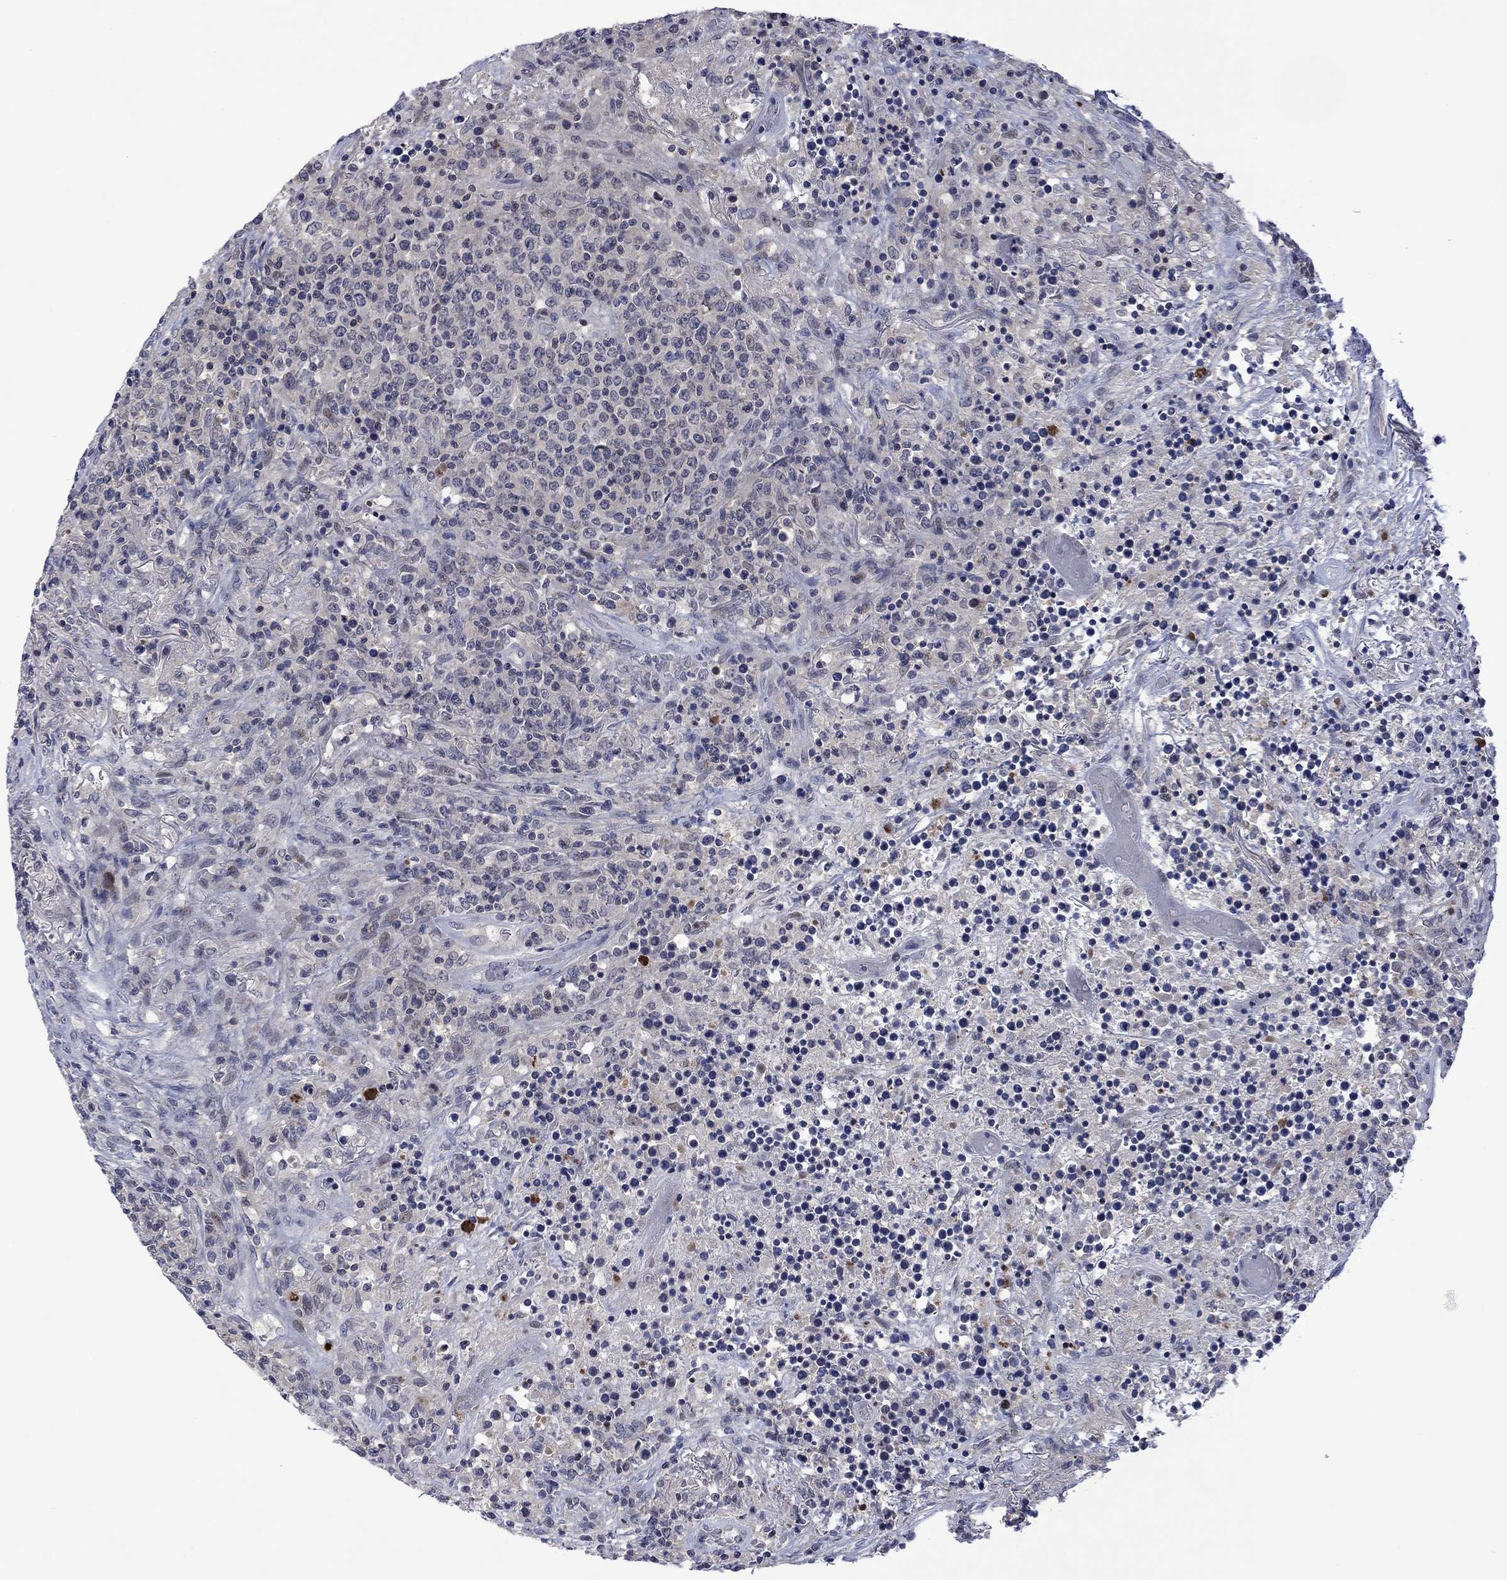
{"staining": {"intensity": "negative", "quantity": "none", "location": "none"}, "tissue": "lymphoma", "cell_type": "Tumor cells", "image_type": "cancer", "snomed": [{"axis": "morphology", "description": "Malignant lymphoma, non-Hodgkin's type, High grade"}, {"axis": "topography", "description": "Lung"}], "caption": "Protein analysis of high-grade malignant lymphoma, non-Hodgkin's type demonstrates no significant expression in tumor cells.", "gene": "AGL", "patient": {"sex": "male", "age": 79}}